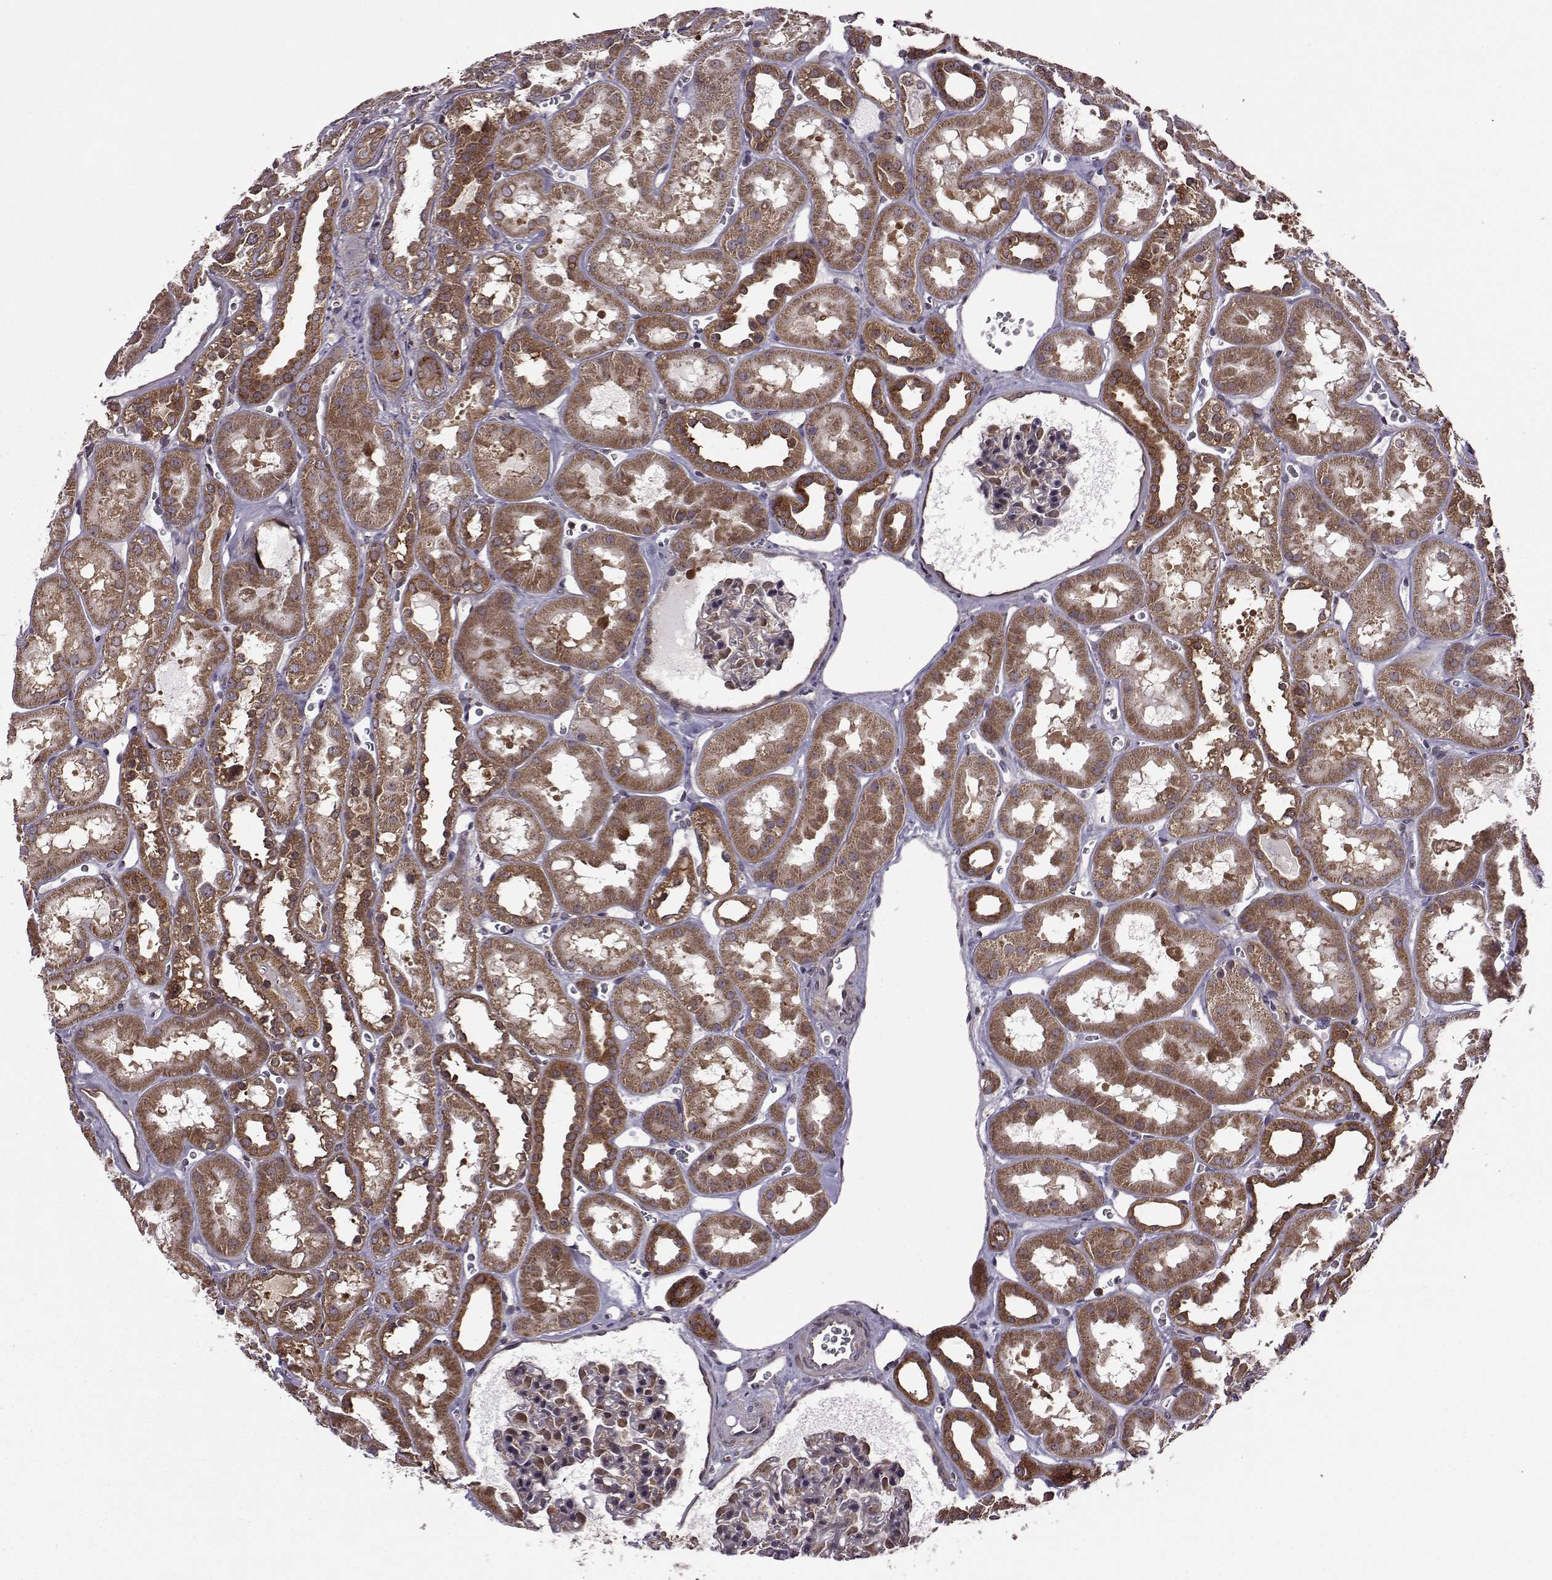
{"staining": {"intensity": "moderate", "quantity": "<25%", "location": "cytoplasmic/membranous"}, "tissue": "kidney", "cell_type": "Cells in glomeruli", "image_type": "normal", "snomed": [{"axis": "morphology", "description": "Normal tissue, NOS"}, {"axis": "topography", "description": "Kidney"}], "caption": "Immunohistochemical staining of benign kidney demonstrates <25% levels of moderate cytoplasmic/membranous protein staining in about <25% of cells in glomeruli.", "gene": "URI1", "patient": {"sex": "female", "age": 41}}